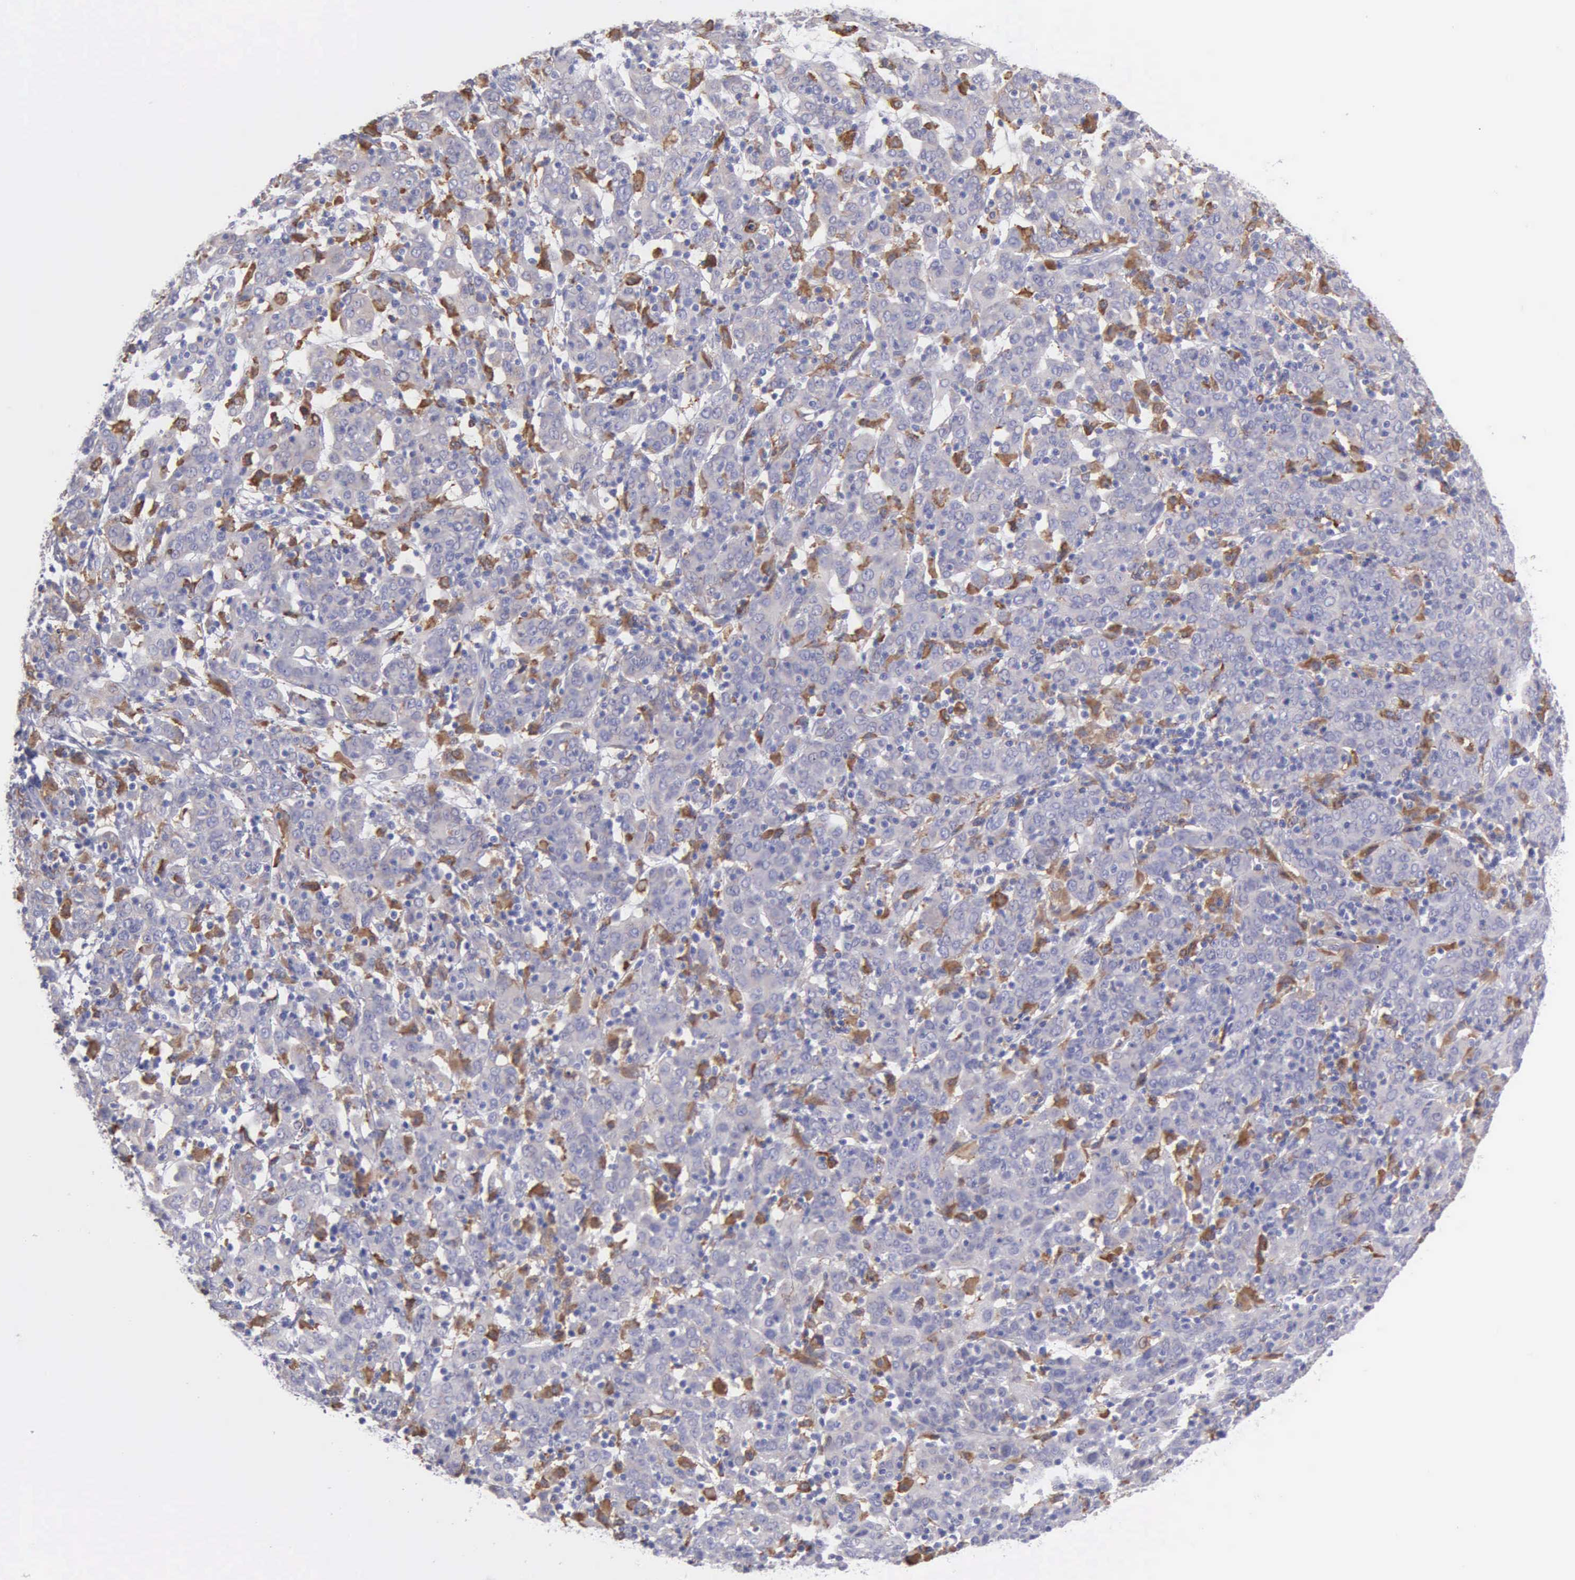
{"staining": {"intensity": "negative", "quantity": "none", "location": "none"}, "tissue": "cervical cancer", "cell_type": "Tumor cells", "image_type": "cancer", "snomed": [{"axis": "morphology", "description": "Normal tissue, NOS"}, {"axis": "morphology", "description": "Squamous cell carcinoma, NOS"}, {"axis": "topography", "description": "Cervix"}], "caption": "A photomicrograph of human squamous cell carcinoma (cervical) is negative for staining in tumor cells.", "gene": "TYRP1", "patient": {"sex": "female", "age": 67}}